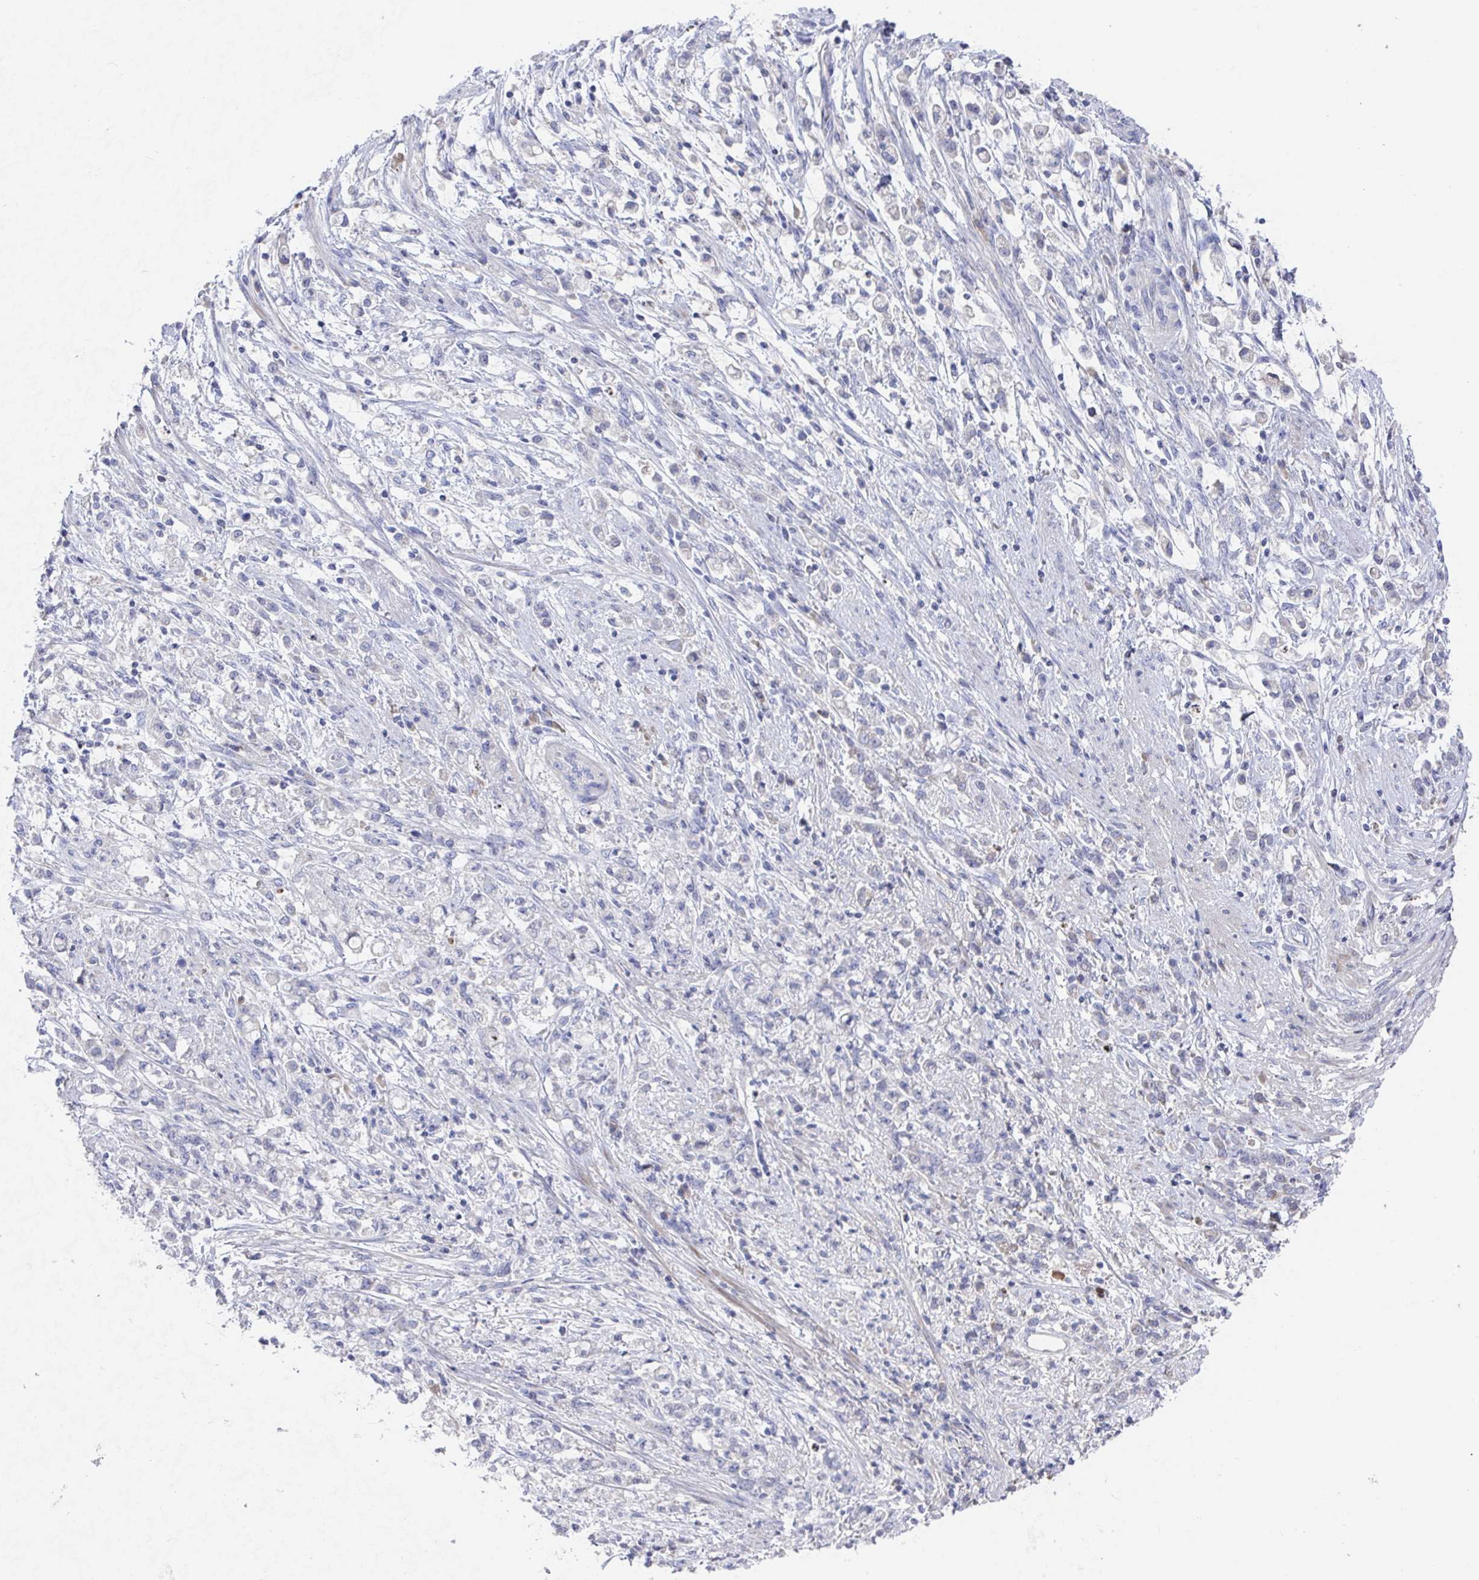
{"staining": {"intensity": "negative", "quantity": "none", "location": "none"}, "tissue": "stomach cancer", "cell_type": "Tumor cells", "image_type": "cancer", "snomed": [{"axis": "morphology", "description": "Adenocarcinoma, NOS"}, {"axis": "topography", "description": "Stomach"}], "caption": "Immunohistochemistry micrograph of neoplastic tissue: human stomach cancer (adenocarcinoma) stained with DAB displays no significant protein staining in tumor cells. (Brightfield microscopy of DAB (3,3'-diaminobenzidine) IHC at high magnification).", "gene": "GPR148", "patient": {"sex": "female", "age": 60}}